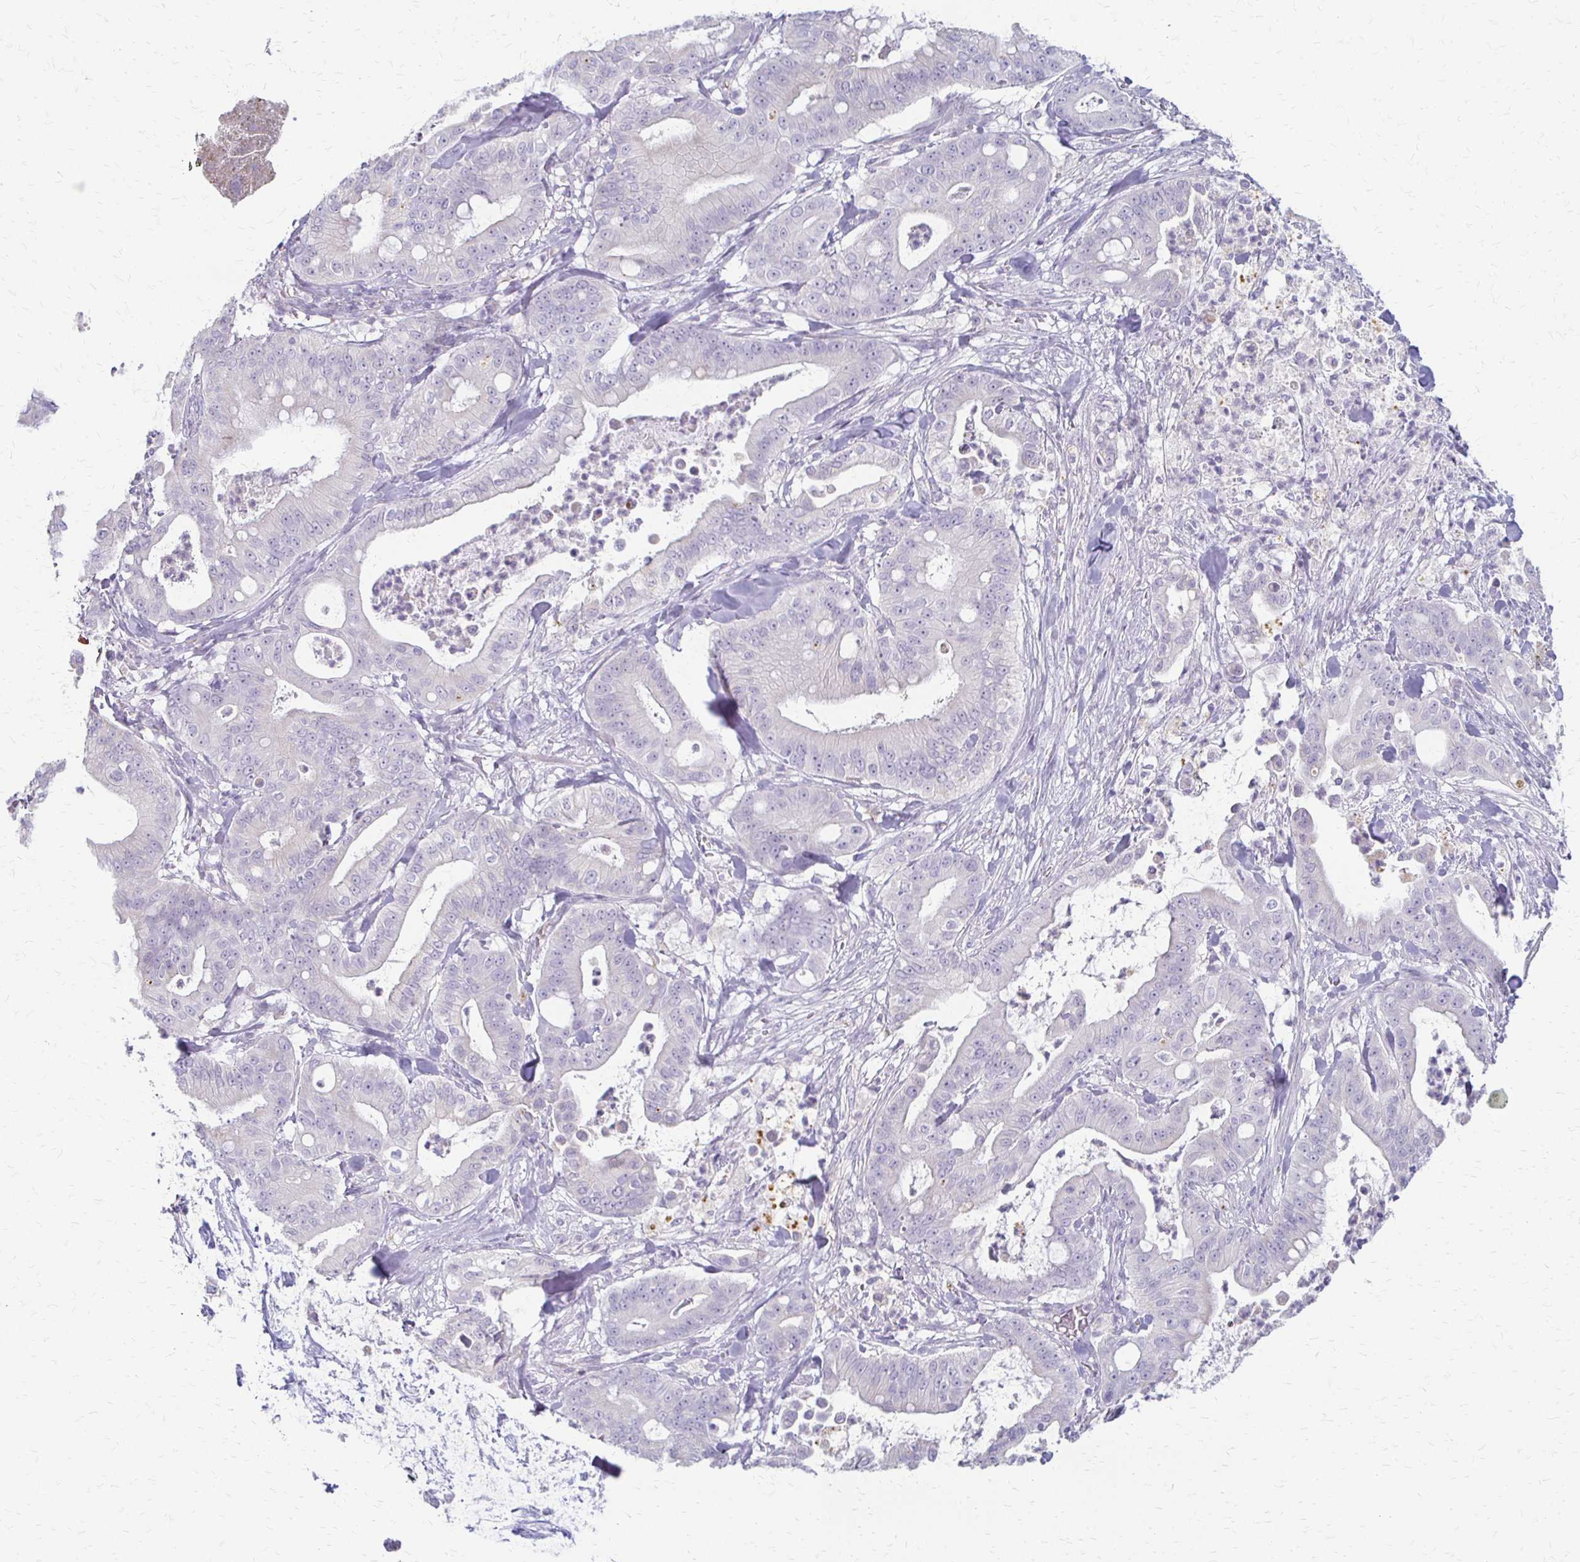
{"staining": {"intensity": "negative", "quantity": "none", "location": "none"}, "tissue": "pancreatic cancer", "cell_type": "Tumor cells", "image_type": "cancer", "snomed": [{"axis": "morphology", "description": "Adenocarcinoma, NOS"}, {"axis": "topography", "description": "Pancreas"}], "caption": "Human pancreatic cancer (adenocarcinoma) stained for a protein using IHC shows no expression in tumor cells.", "gene": "ACP5", "patient": {"sex": "male", "age": 71}}